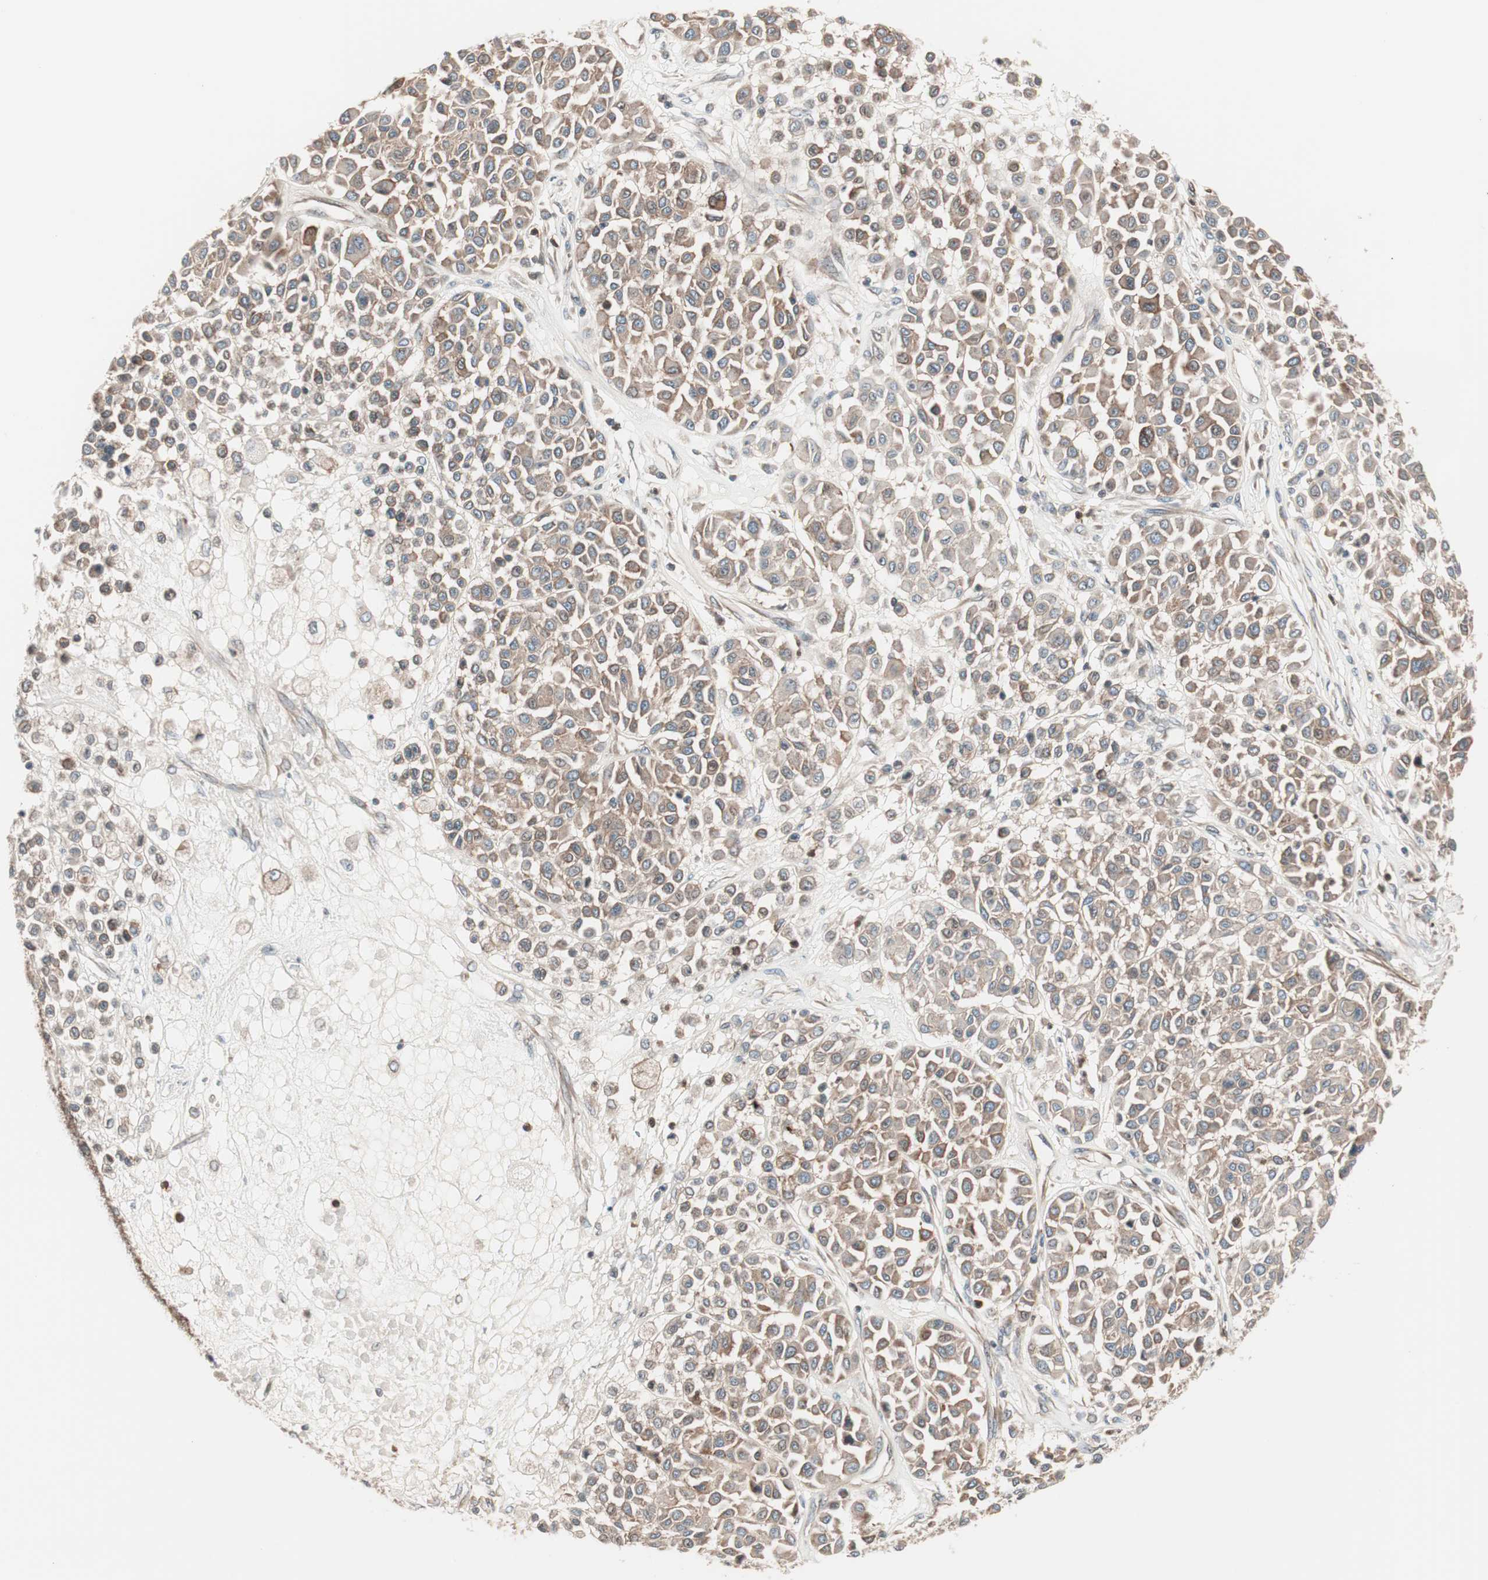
{"staining": {"intensity": "moderate", "quantity": ">75%", "location": "cytoplasmic/membranous"}, "tissue": "melanoma", "cell_type": "Tumor cells", "image_type": "cancer", "snomed": [{"axis": "morphology", "description": "Malignant melanoma, Metastatic site"}, {"axis": "topography", "description": "Soft tissue"}], "caption": "The immunohistochemical stain shows moderate cytoplasmic/membranous staining in tumor cells of malignant melanoma (metastatic site) tissue. (Stains: DAB in brown, nuclei in blue, Microscopy: brightfield microscopy at high magnification).", "gene": "TSG101", "patient": {"sex": "male", "age": 41}}